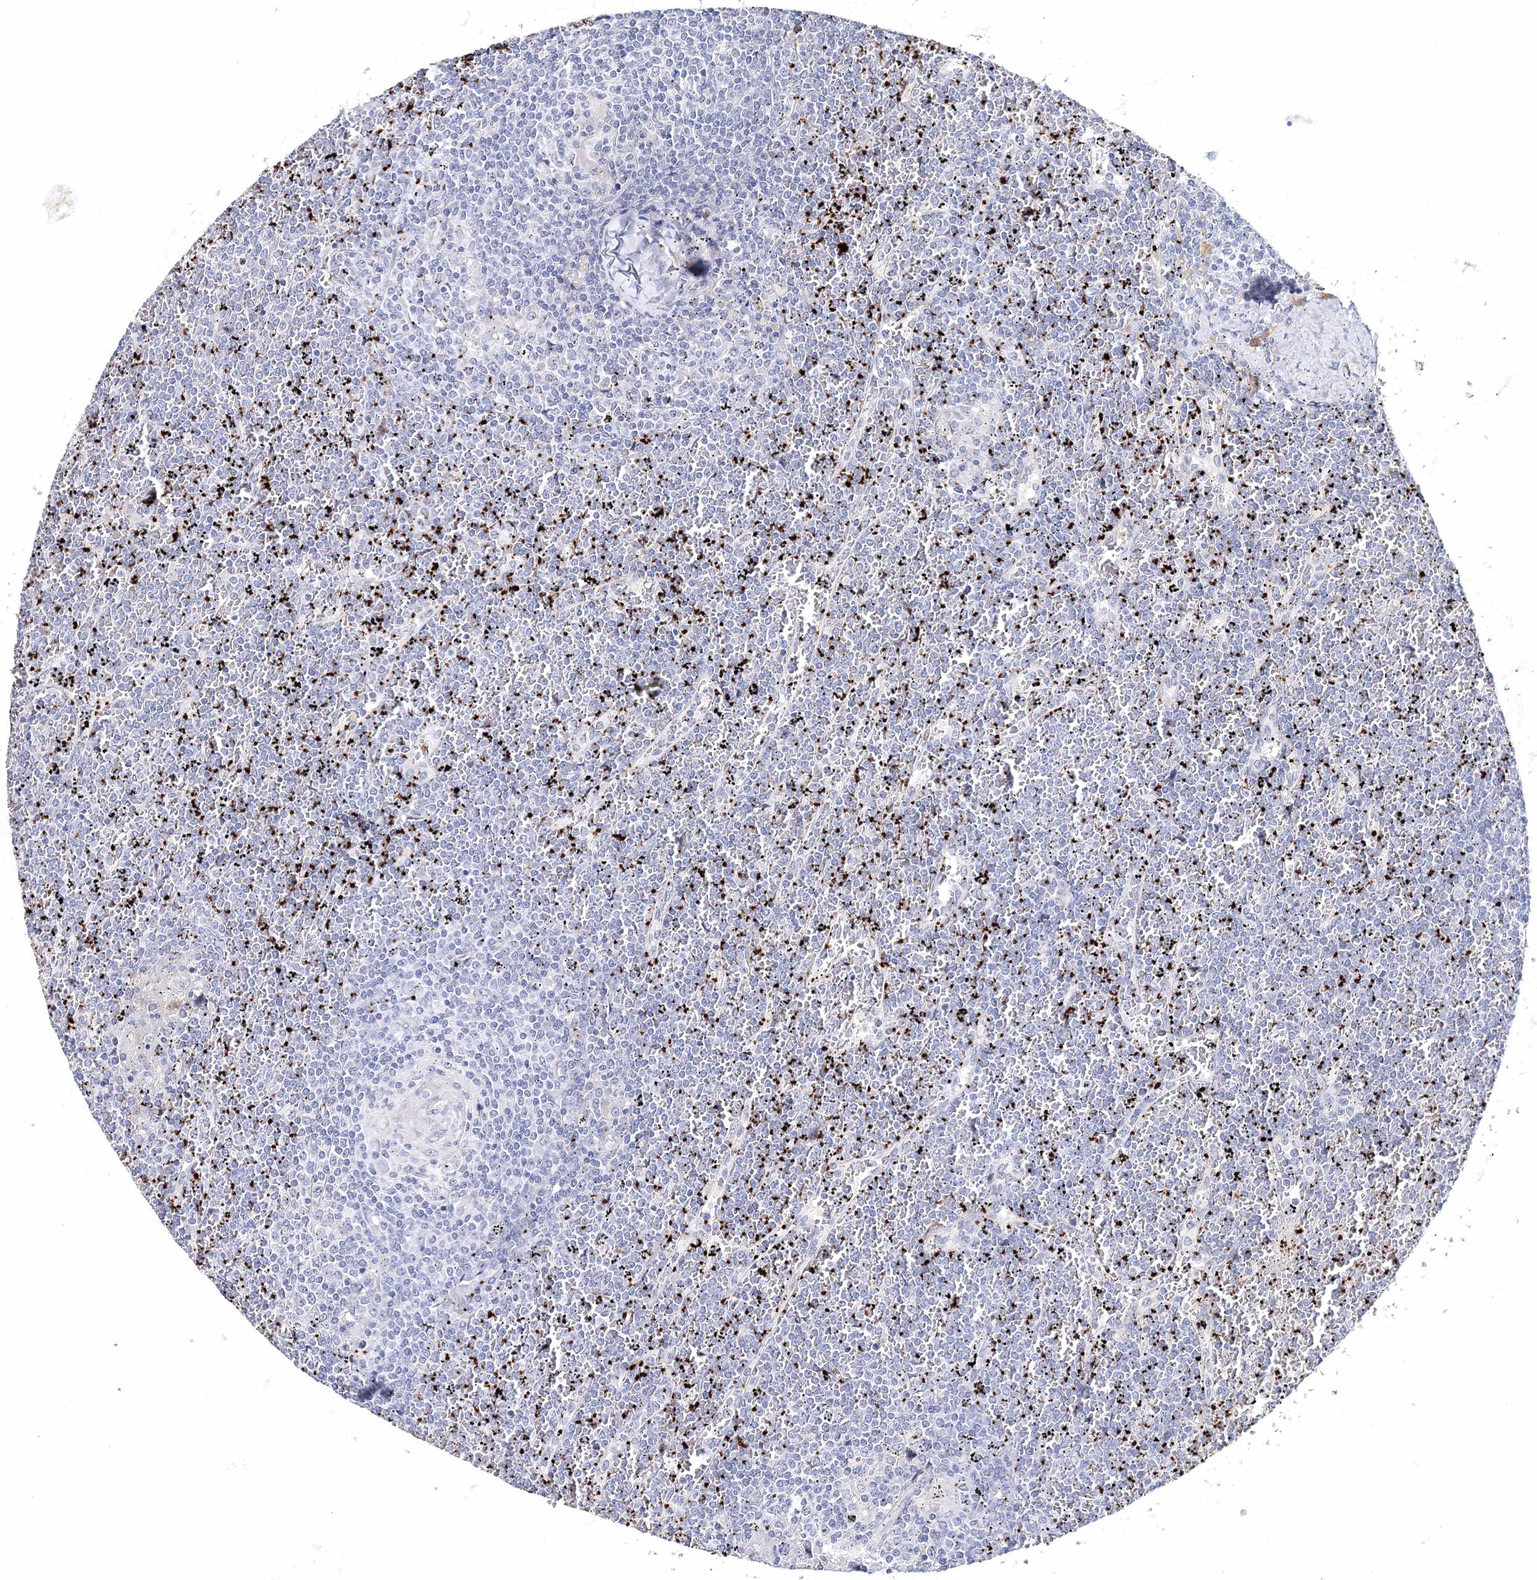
{"staining": {"intensity": "negative", "quantity": "none", "location": "none"}, "tissue": "lymphoma", "cell_type": "Tumor cells", "image_type": "cancer", "snomed": [{"axis": "morphology", "description": "Malignant lymphoma, non-Hodgkin's type, Low grade"}, {"axis": "topography", "description": "Spleen"}], "caption": "The image reveals no significant staining in tumor cells of lymphoma.", "gene": "MYOZ2", "patient": {"sex": "female", "age": 19}}